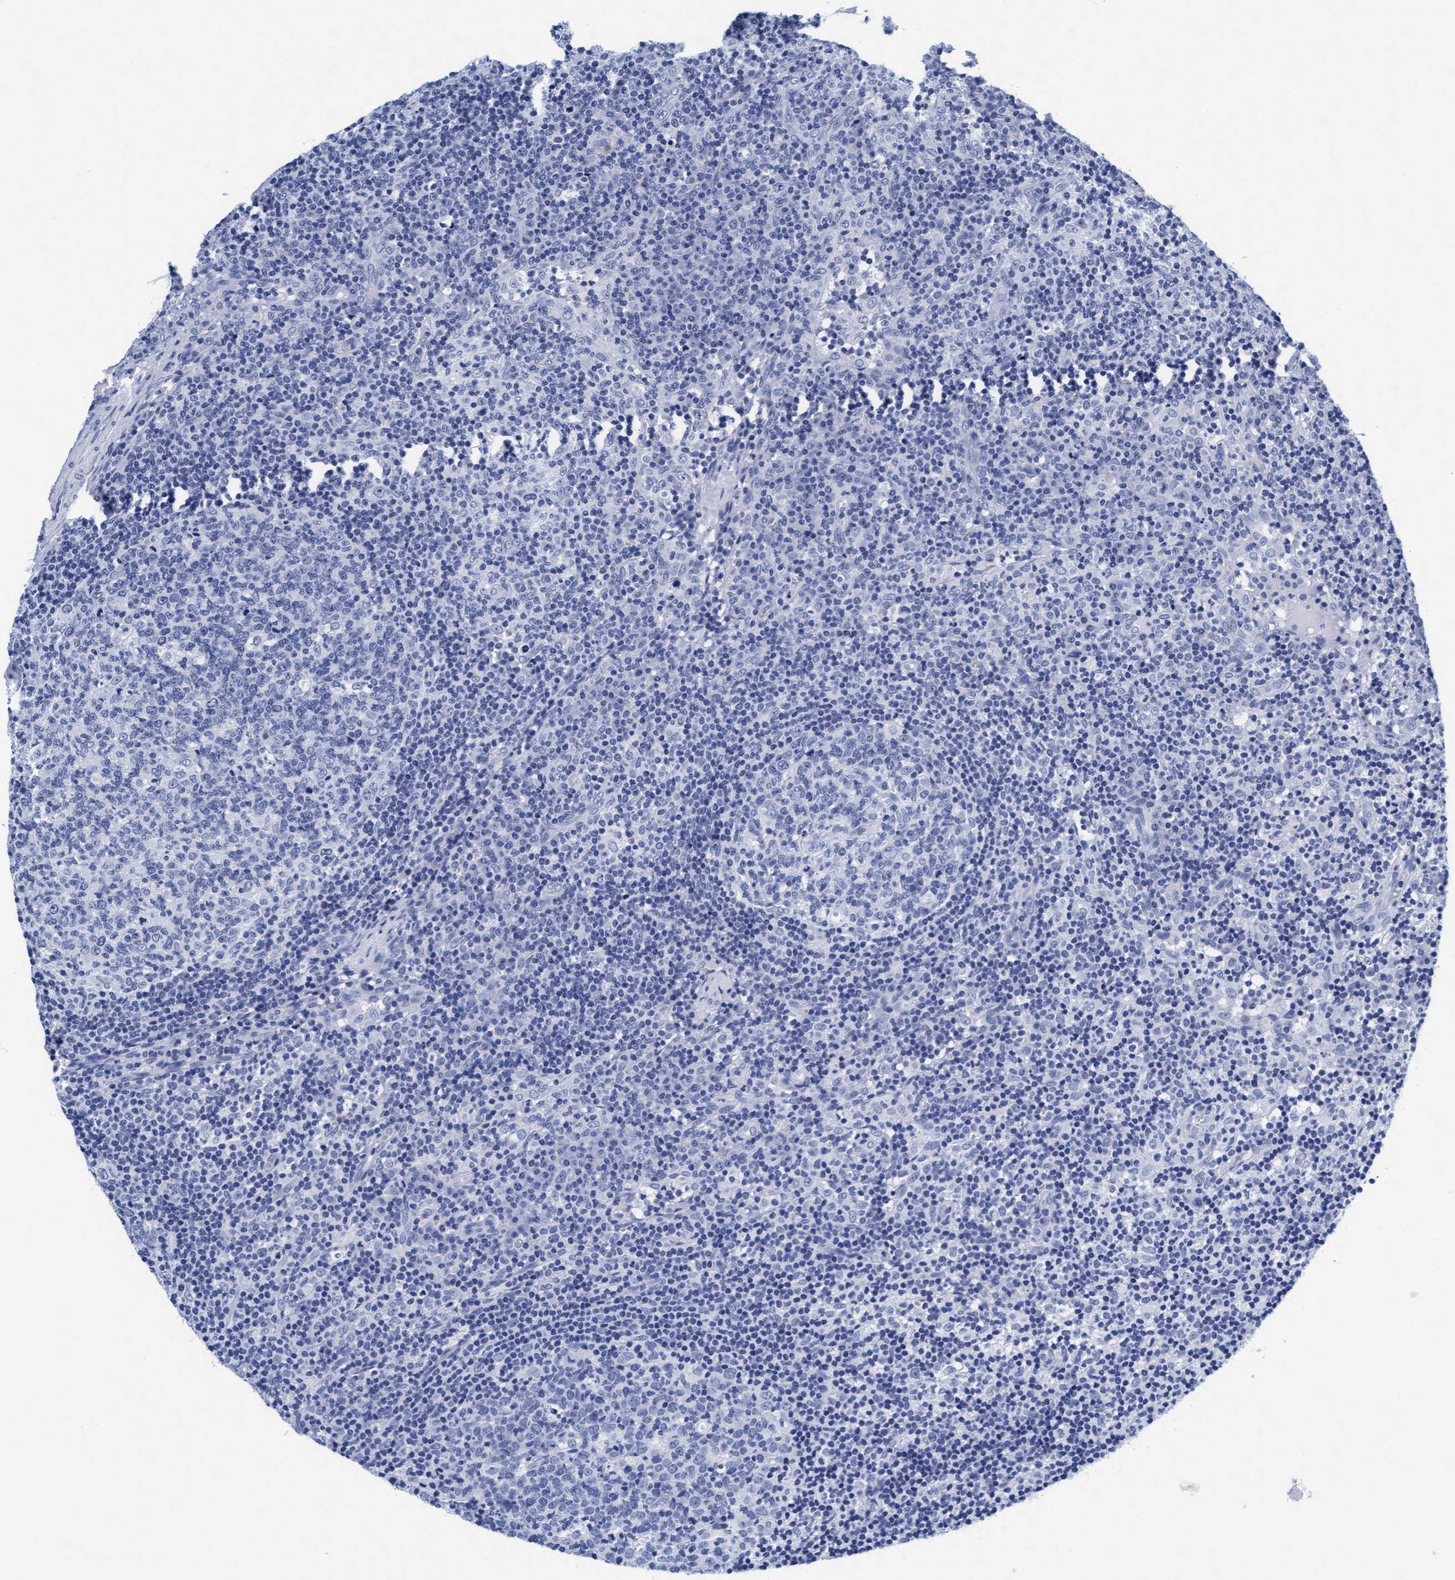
{"staining": {"intensity": "negative", "quantity": "none", "location": "none"}, "tissue": "lymph node", "cell_type": "Germinal center cells", "image_type": "normal", "snomed": [{"axis": "morphology", "description": "Normal tissue, NOS"}, {"axis": "morphology", "description": "Inflammation, NOS"}, {"axis": "topography", "description": "Lymph node"}], "caption": "Germinal center cells show no significant staining in normal lymph node.", "gene": "ARSG", "patient": {"sex": "male", "age": 55}}